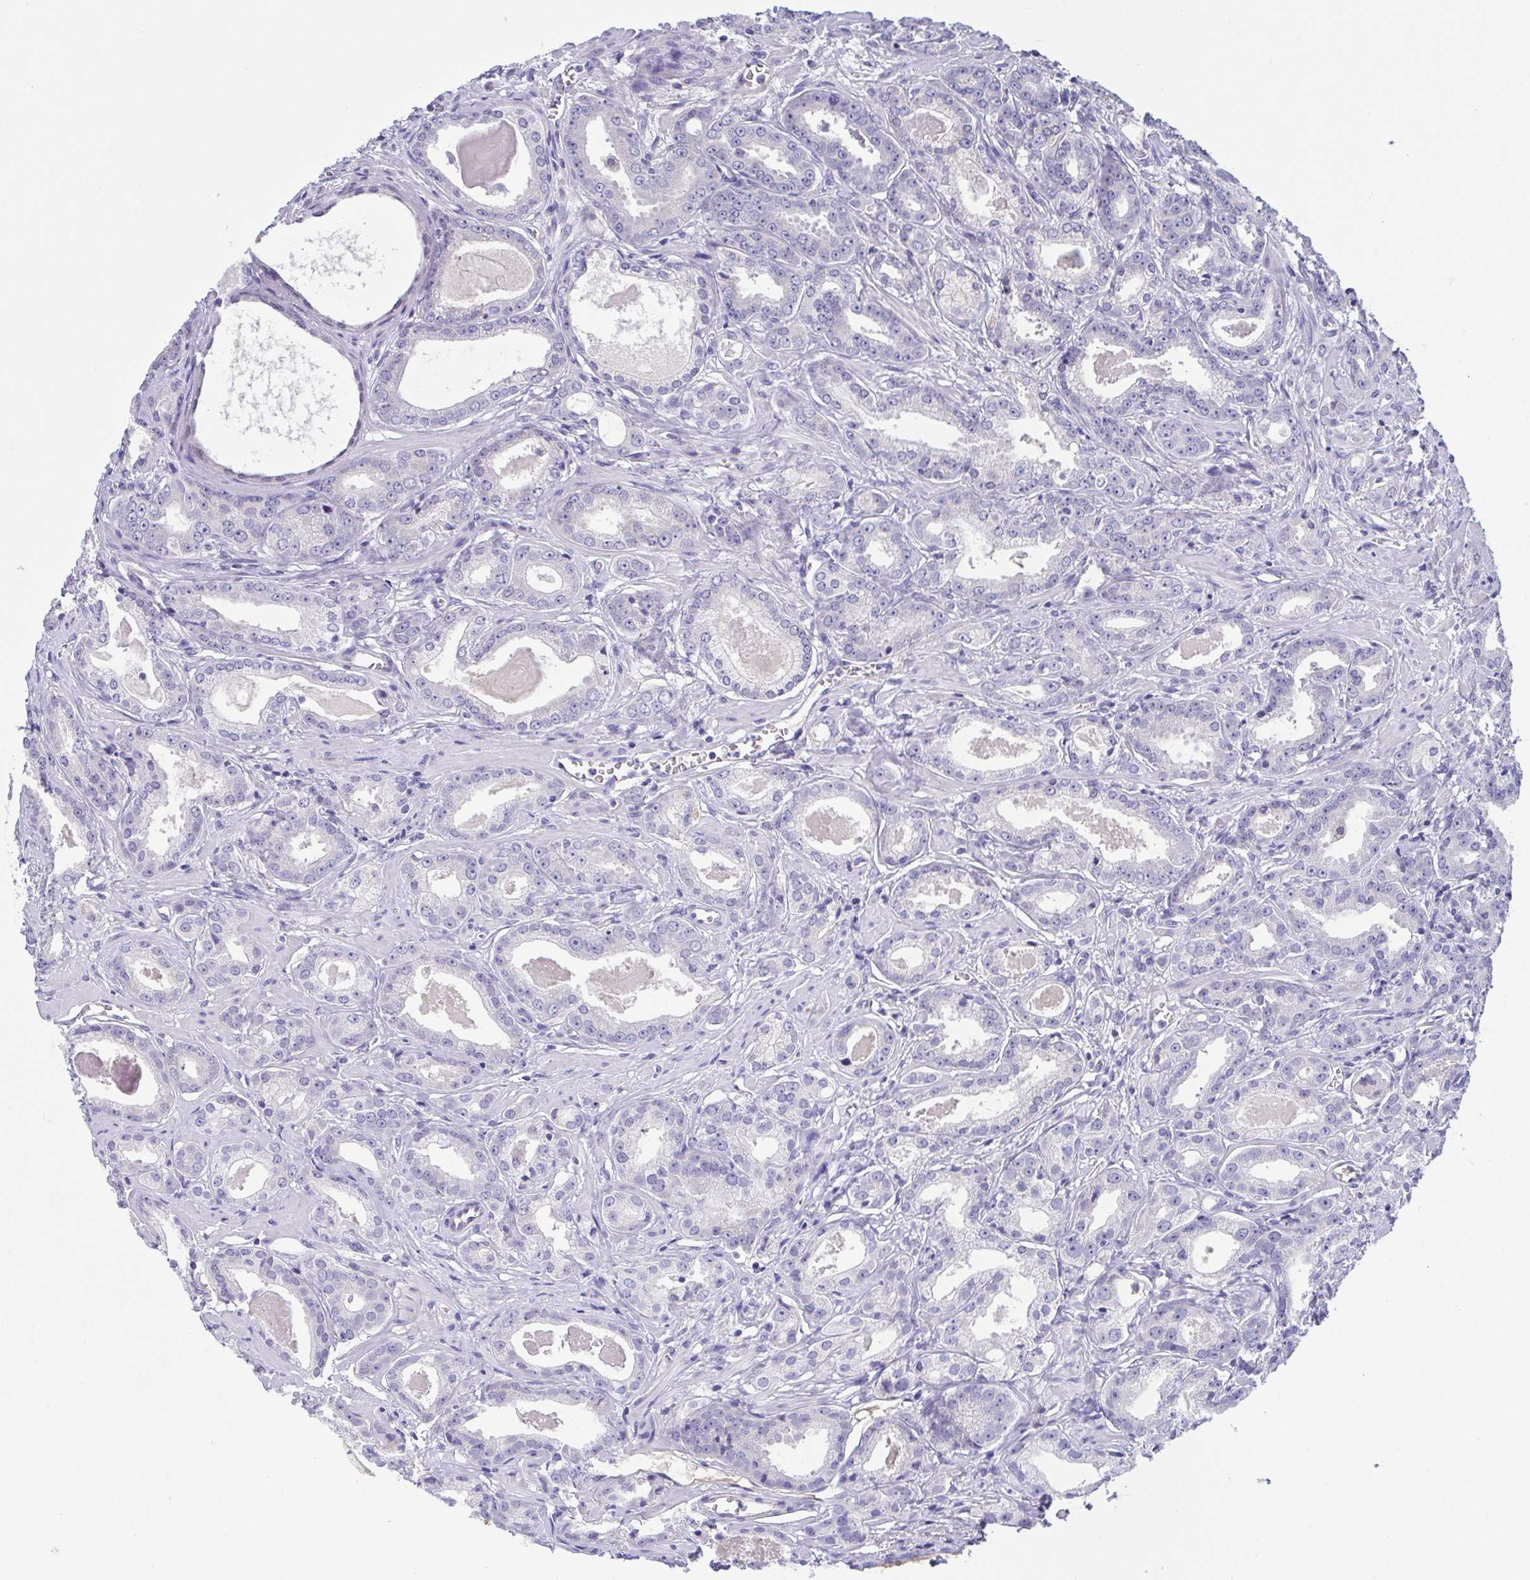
{"staining": {"intensity": "negative", "quantity": "none", "location": "none"}, "tissue": "prostate cancer", "cell_type": "Tumor cells", "image_type": "cancer", "snomed": [{"axis": "morphology", "description": "Adenocarcinoma, NOS"}, {"axis": "morphology", "description": "Adenocarcinoma, Low grade"}, {"axis": "topography", "description": "Prostate"}], "caption": "Immunohistochemistry micrograph of human prostate adenocarcinoma stained for a protein (brown), which reveals no positivity in tumor cells.", "gene": "TREH", "patient": {"sex": "male", "age": 64}}